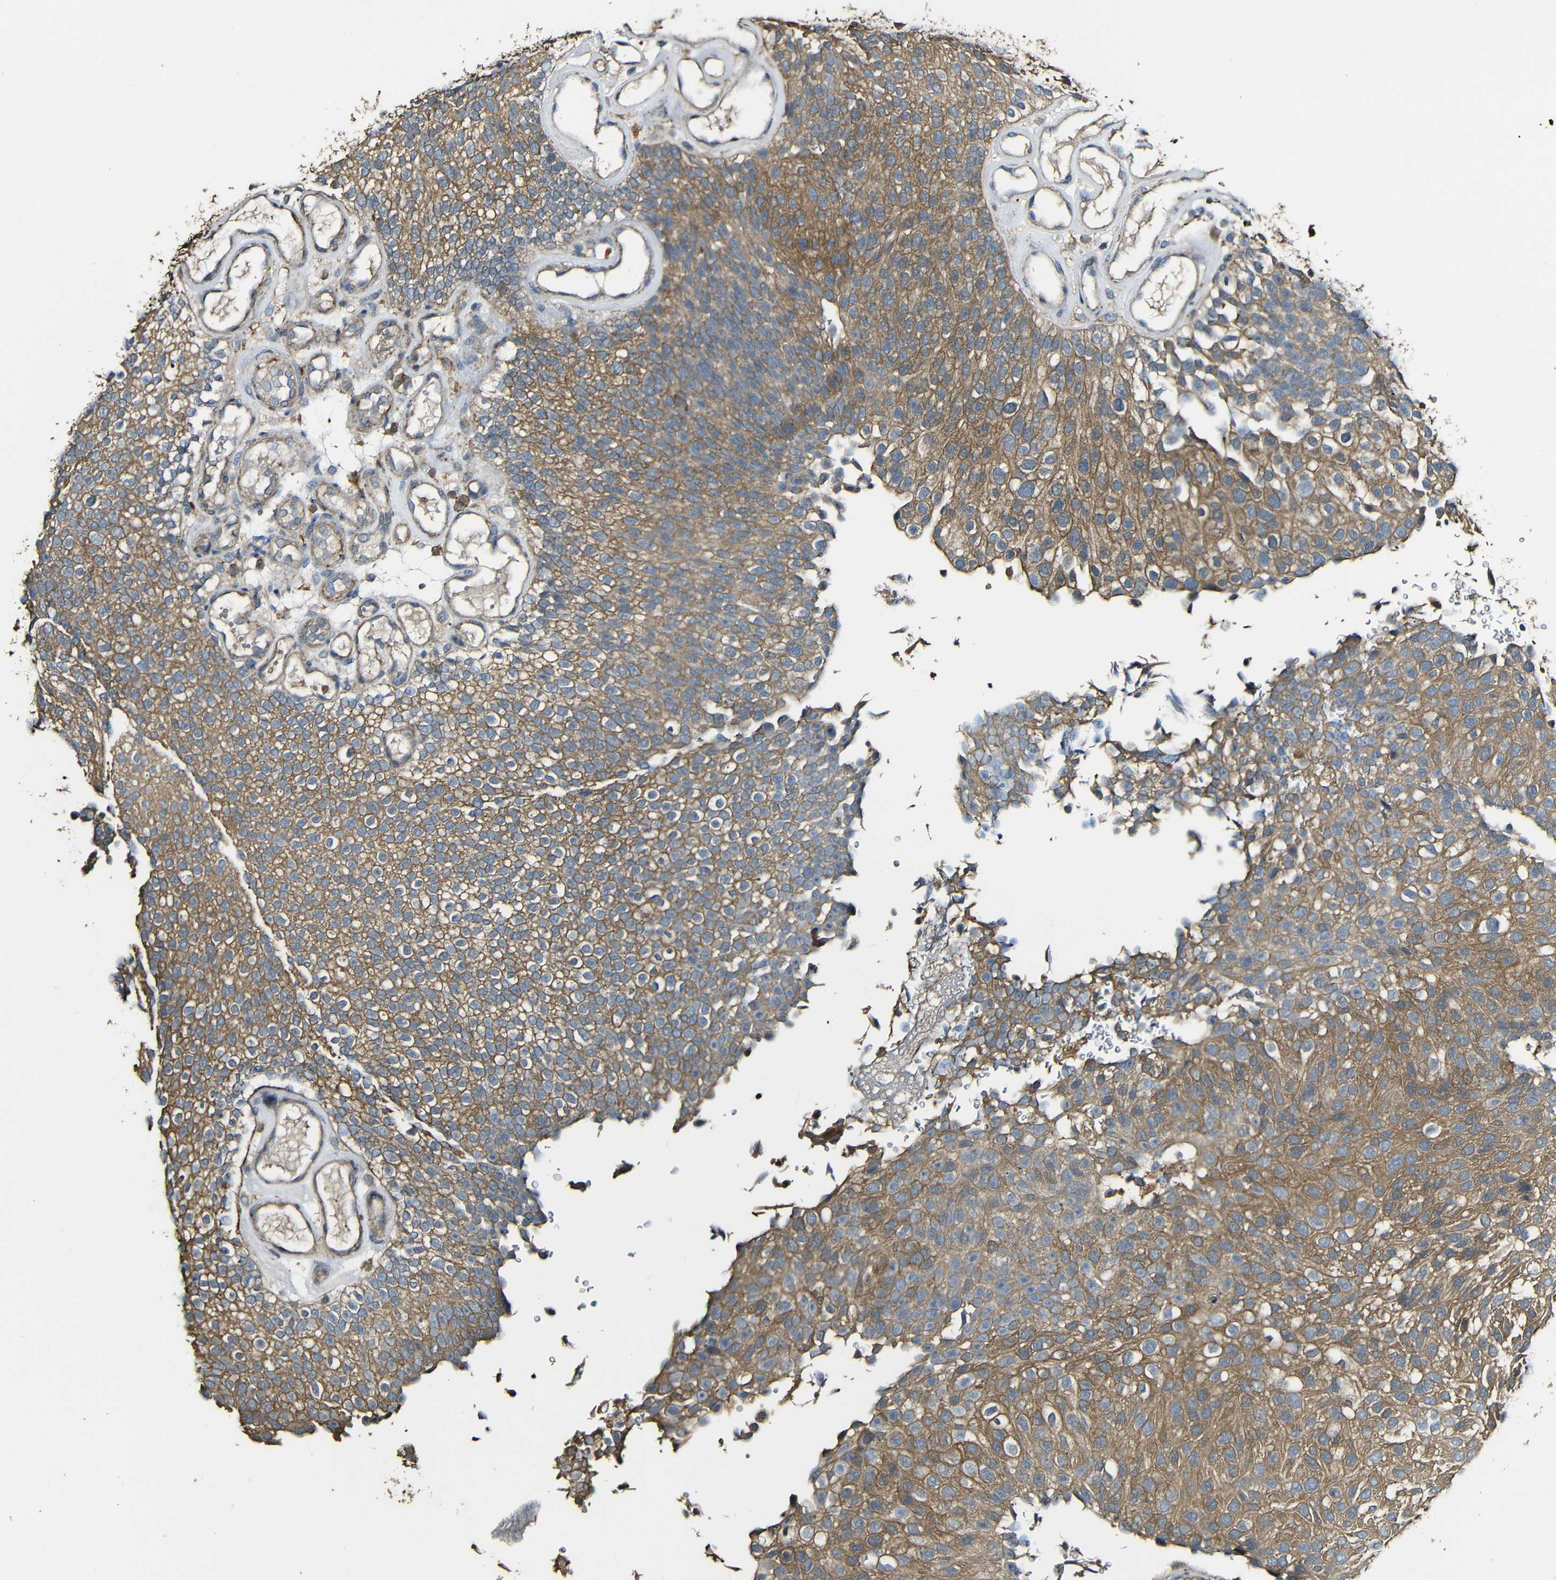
{"staining": {"intensity": "moderate", "quantity": ">75%", "location": "cytoplasmic/membranous"}, "tissue": "urothelial cancer", "cell_type": "Tumor cells", "image_type": "cancer", "snomed": [{"axis": "morphology", "description": "Urothelial carcinoma, Low grade"}, {"axis": "topography", "description": "Urinary bladder"}], "caption": "Urothelial cancer tissue exhibits moderate cytoplasmic/membranous staining in approximately >75% of tumor cells", "gene": "CASP8", "patient": {"sex": "male", "age": 78}}